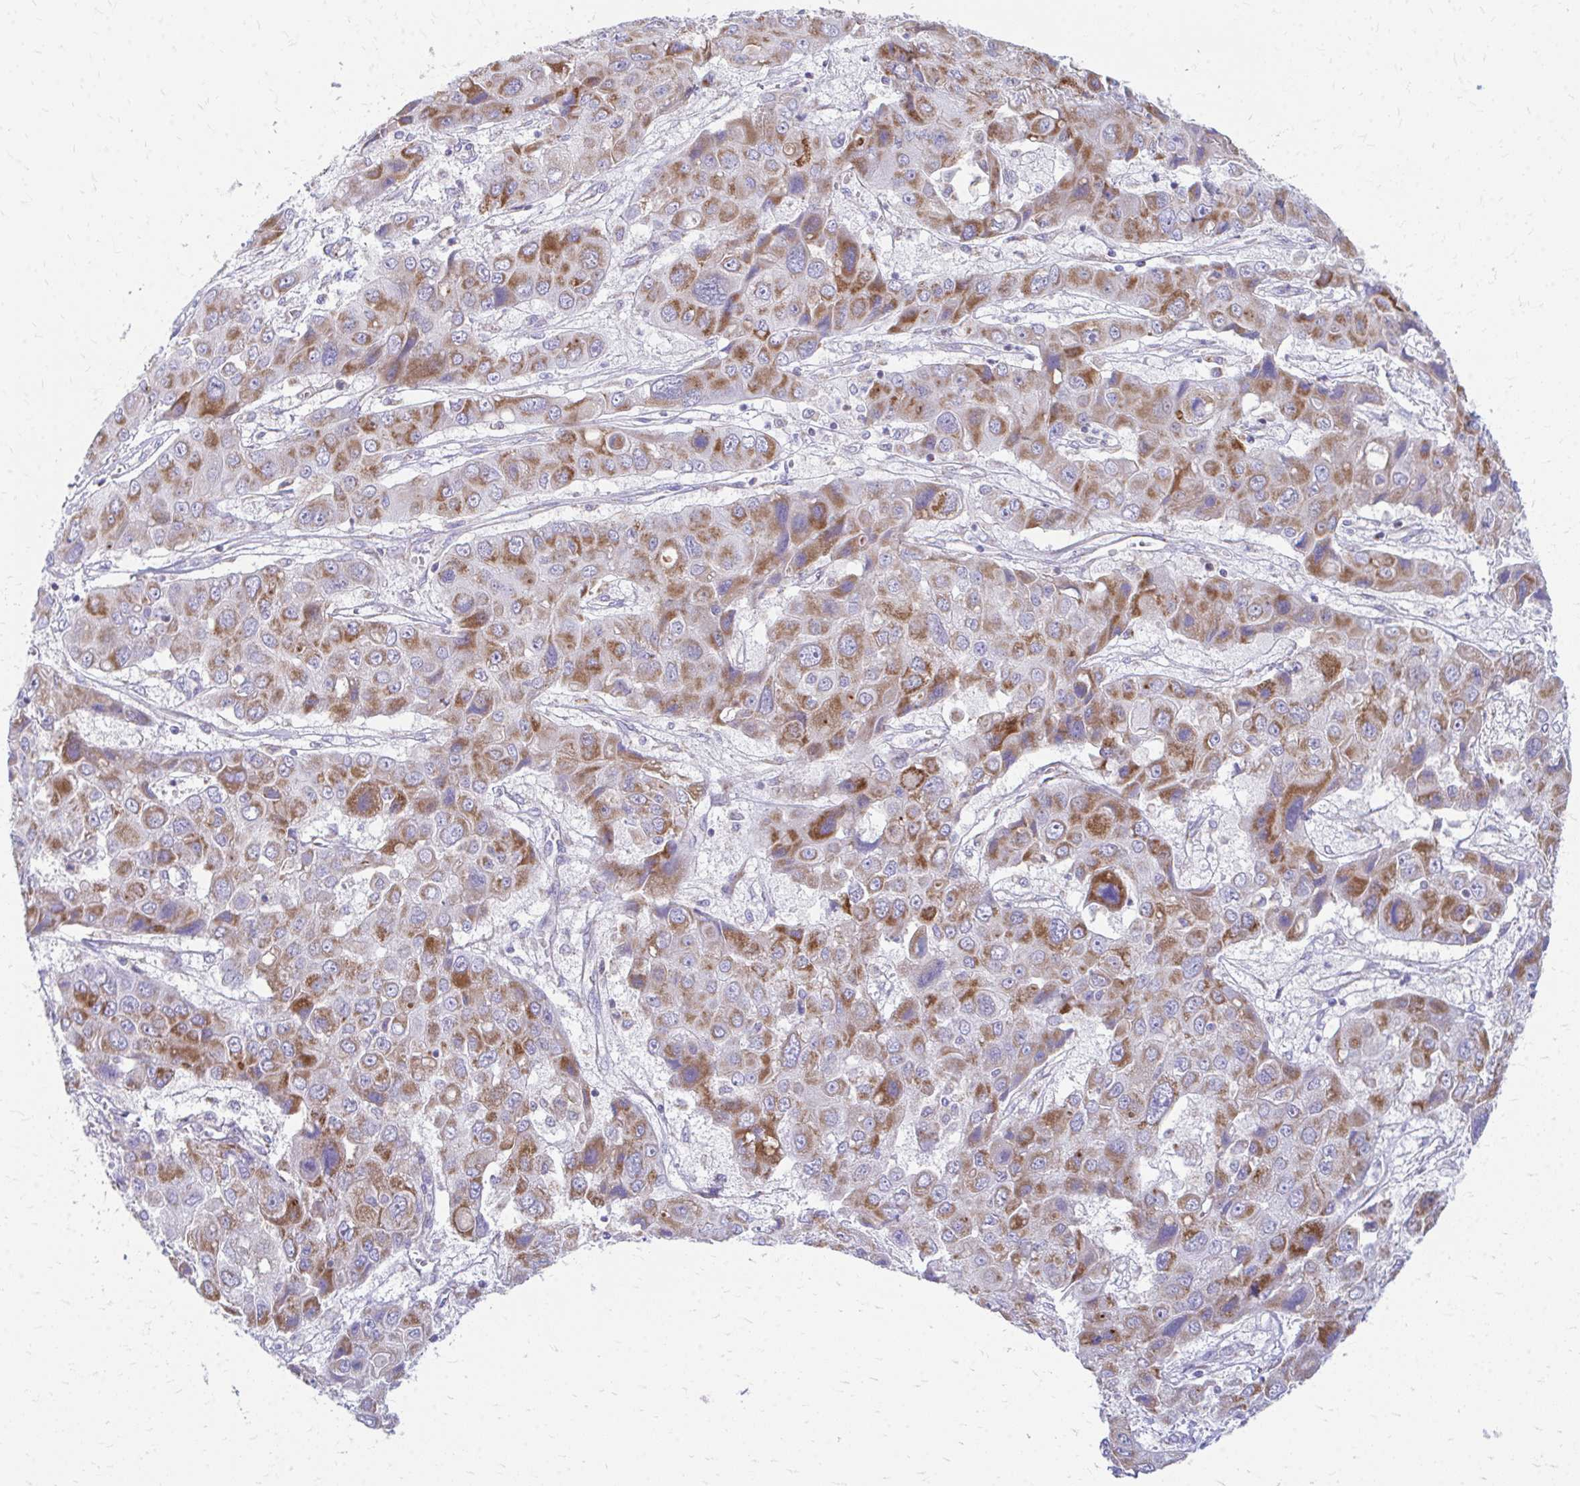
{"staining": {"intensity": "moderate", "quantity": ">75%", "location": "cytoplasmic/membranous"}, "tissue": "liver cancer", "cell_type": "Tumor cells", "image_type": "cancer", "snomed": [{"axis": "morphology", "description": "Cholangiocarcinoma"}, {"axis": "topography", "description": "Liver"}], "caption": "Tumor cells display moderate cytoplasmic/membranous staining in about >75% of cells in cholangiocarcinoma (liver).", "gene": "MRPL19", "patient": {"sex": "male", "age": 67}}